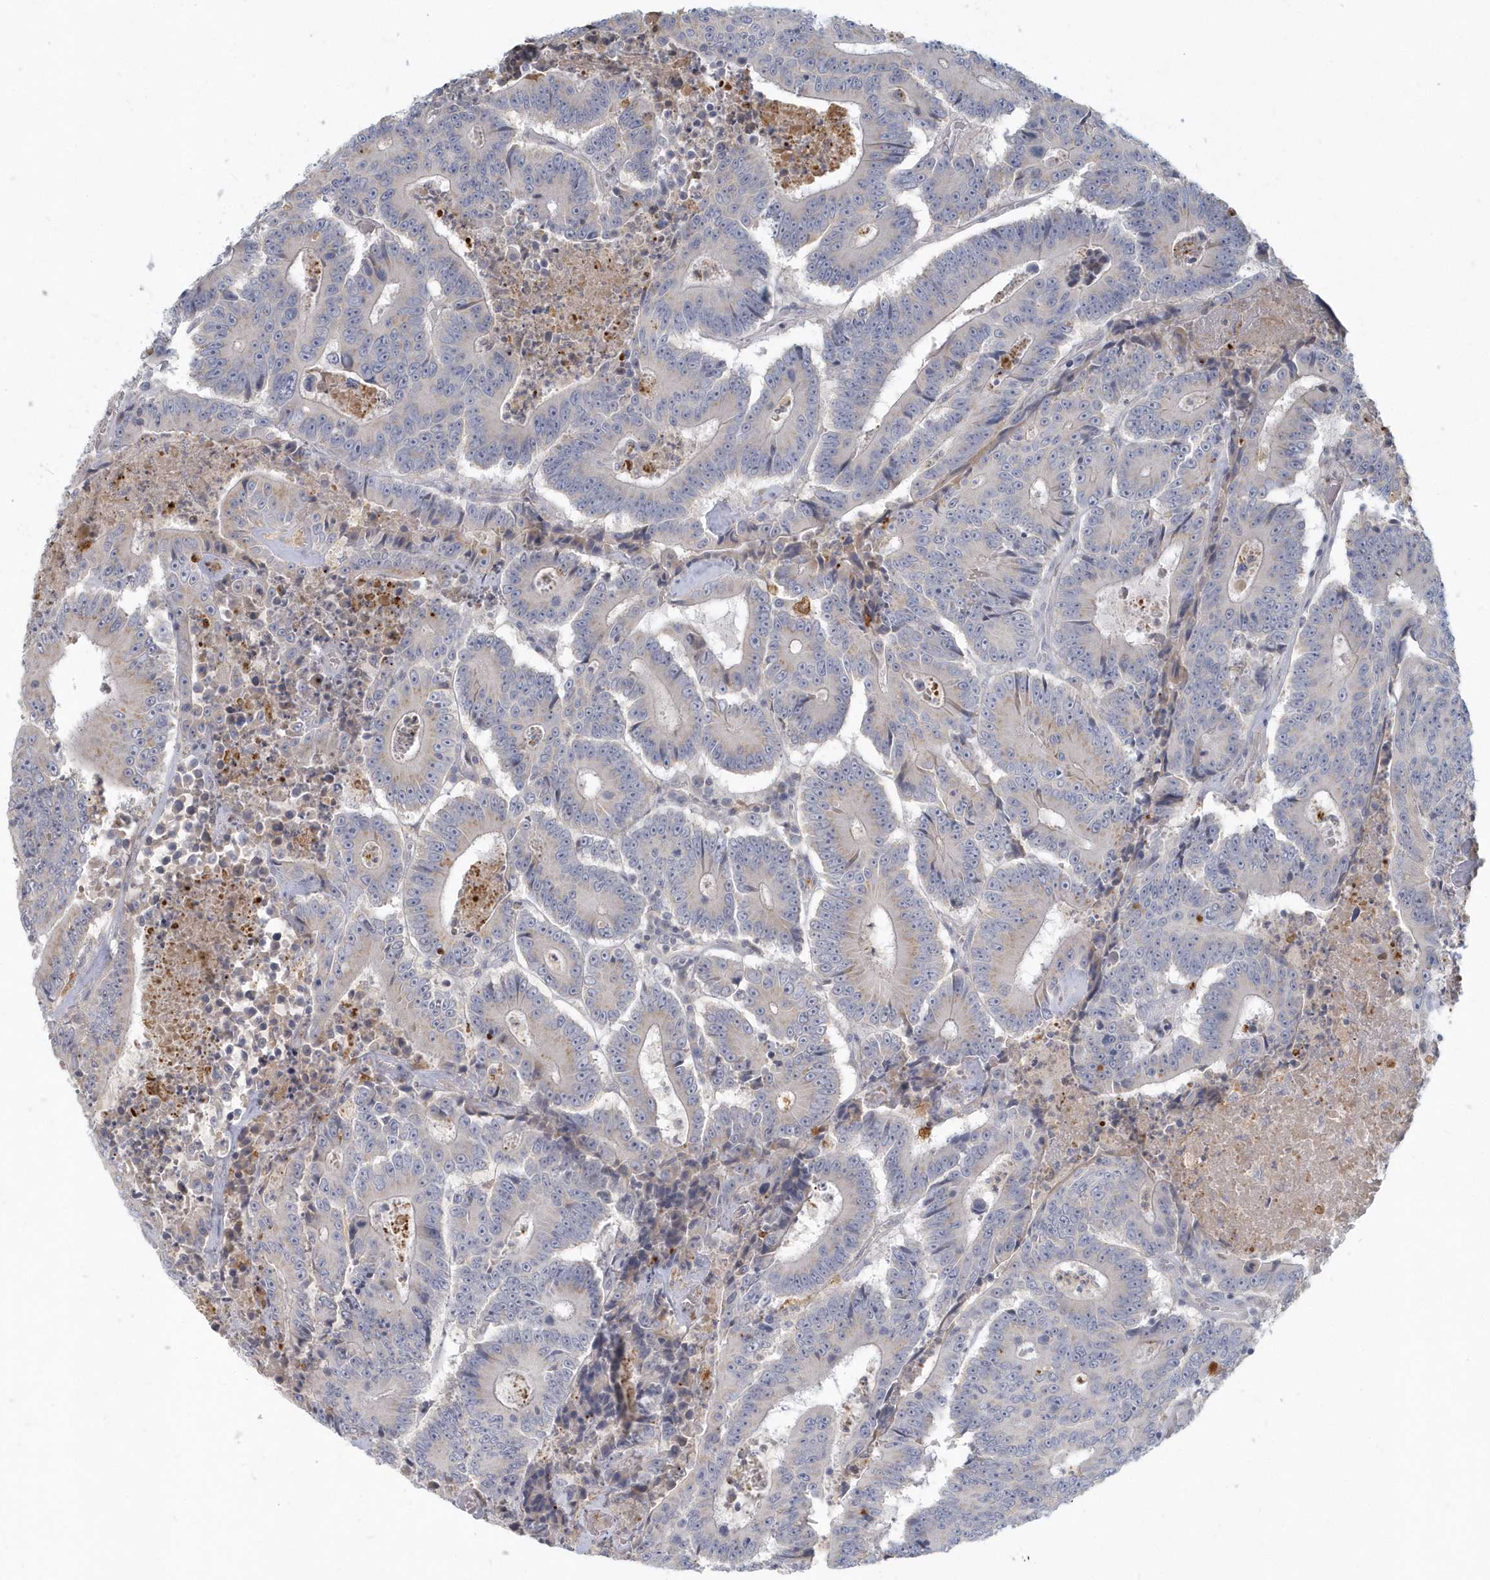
{"staining": {"intensity": "negative", "quantity": "none", "location": "none"}, "tissue": "colorectal cancer", "cell_type": "Tumor cells", "image_type": "cancer", "snomed": [{"axis": "morphology", "description": "Adenocarcinoma, NOS"}, {"axis": "topography", "description": "Colon"}], "caption": "Protein analysis of adenocarcinoma (colorectal) displays no significant expression in tumor cells.", "gene": "NAPB", "patient": {"sex": "male", "age": 83}}